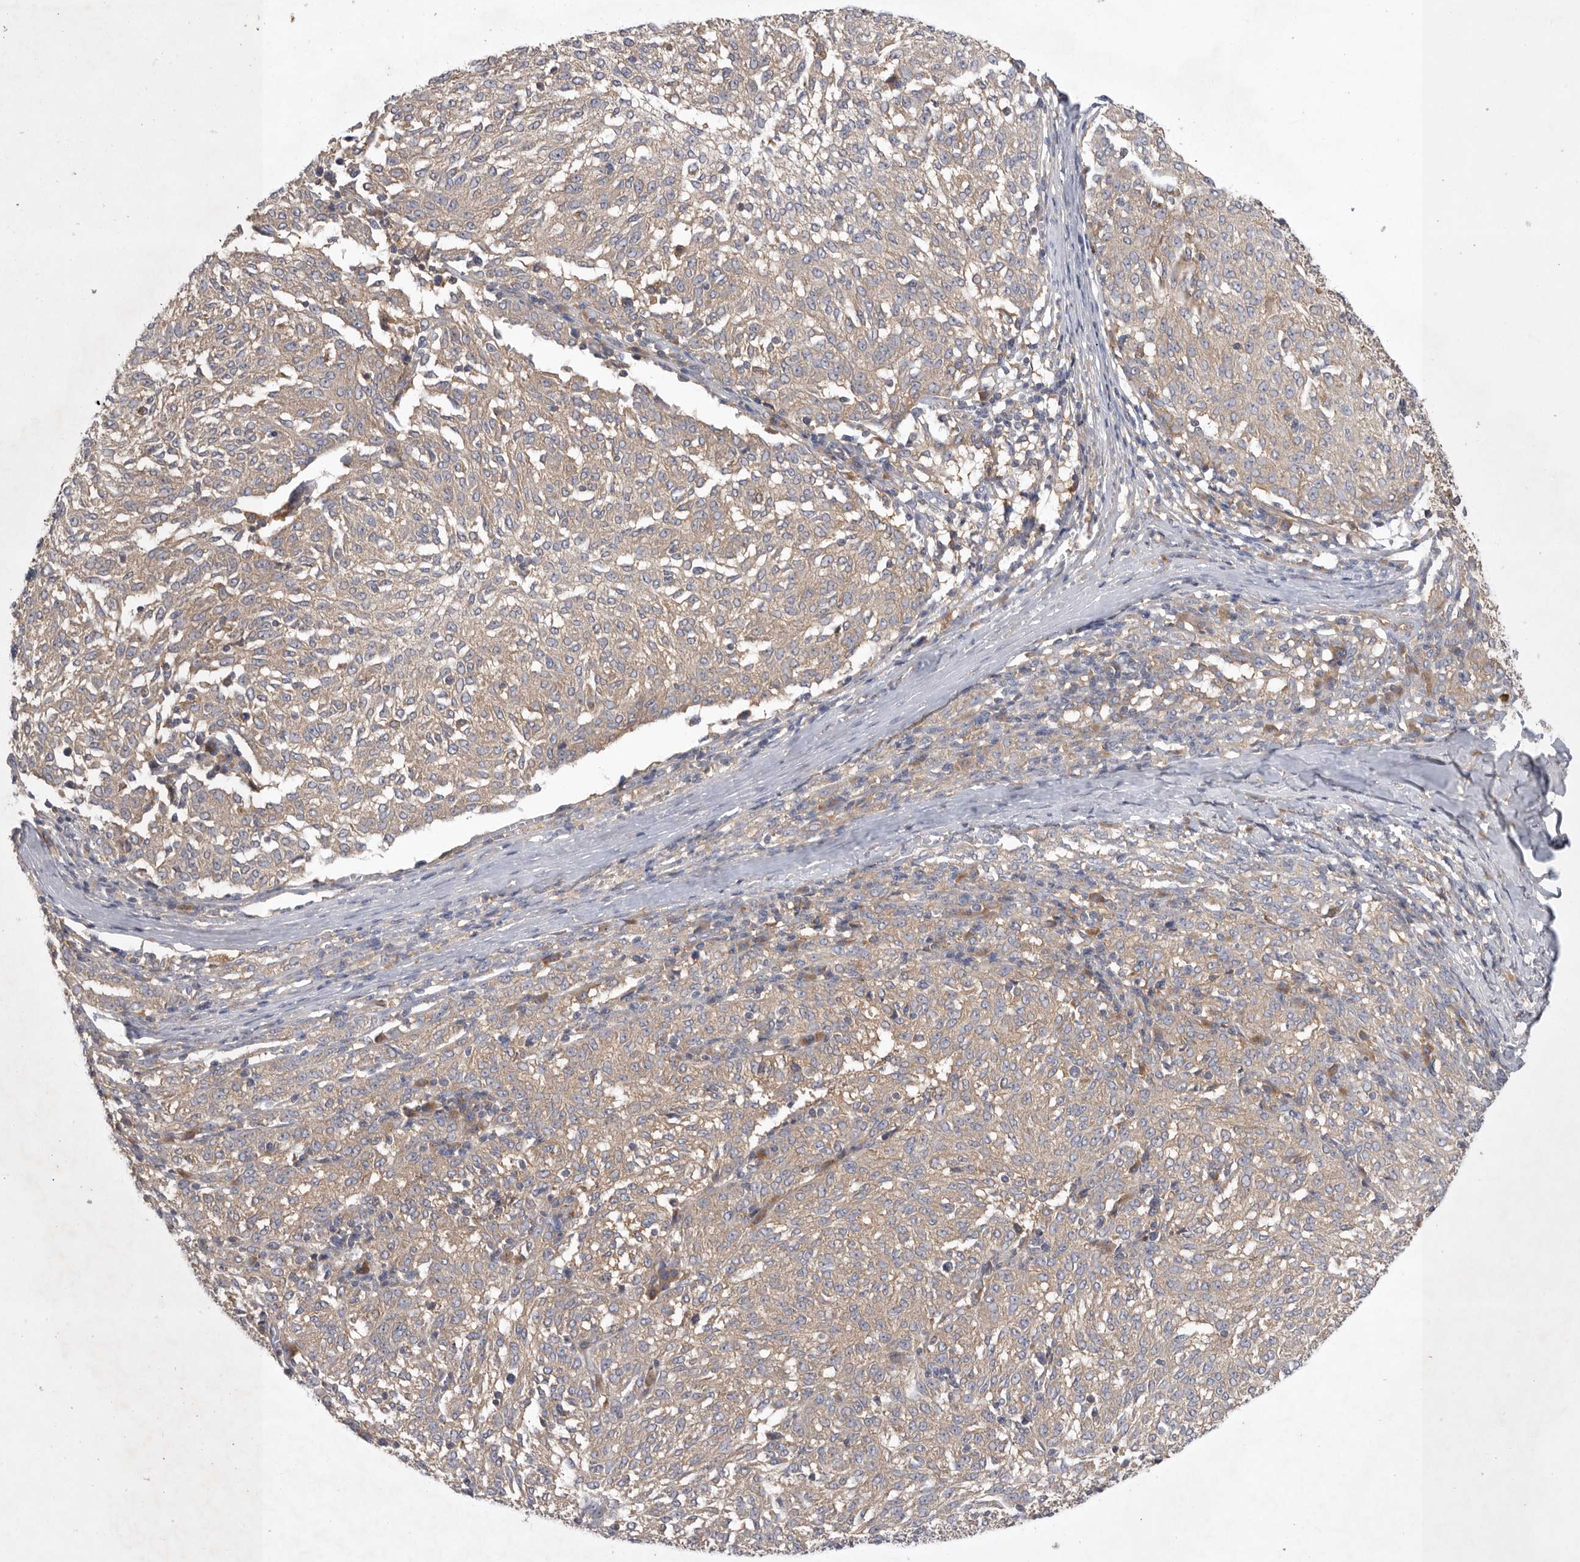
{"staining": {"intensity": "weak", "quantity": "25%-75%", "location": "cytoplasmic/membranous"}, "tissue": "melanoma", "cell_type": "Tumor cells", "image_type": "cancer", "snomed": [{"axis": "morphology", "description": "Malignant melanoma, NOS"}, {"axis": "topography", "description": "Skin"}], "caption": "This is a micrograph of immunohistochemistry staining of malignant melanoma, which shows weak staining in the cytoplasmic/membranous of tumor cells.", "gene": "C1orf109", "patient": {"sex": "female", "age": 72}}